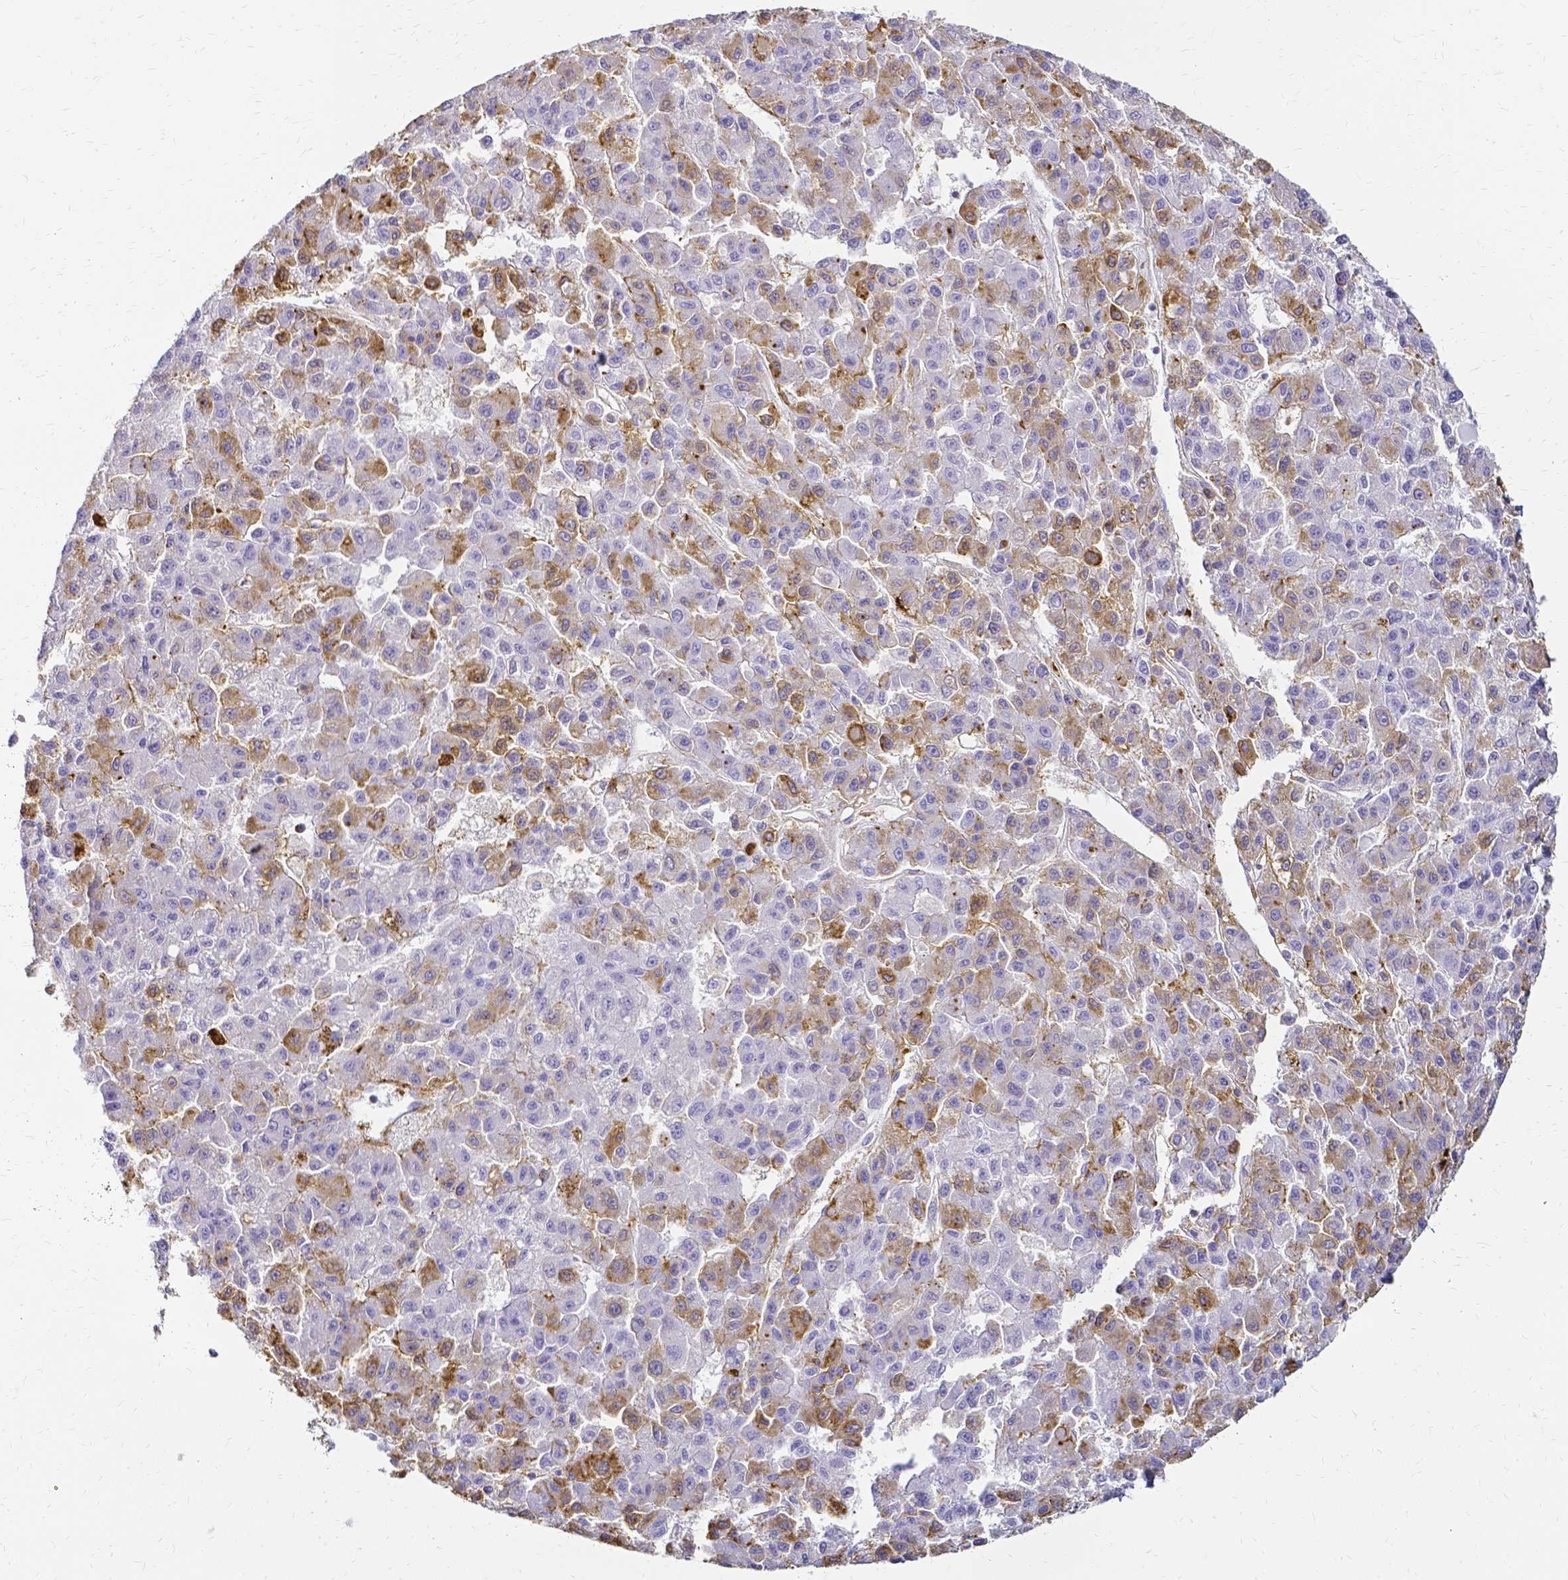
{"staining": {"intensity": "moderate", "quantity": "25%-75%", "location": "cytoplasmic/membranous"}, "tissue": "liver cancer", "cell_type": "Tumor cells", "image_type": "cancer", "snomed": [{"axis": "morphology", "description": "Carcinoma, Hepatocellular, NOS"}, {"axis": "topography", "description": "Liver"}], "caption": "Hepatocellular carcinoma (liver) stained with a brown dye shows moderate cytoplasmic/membranous positive staining in approximately 25%-75% of tumor cells.", "gene": "HSPA12A", "patient": {"sex": "male", "age": 70}}